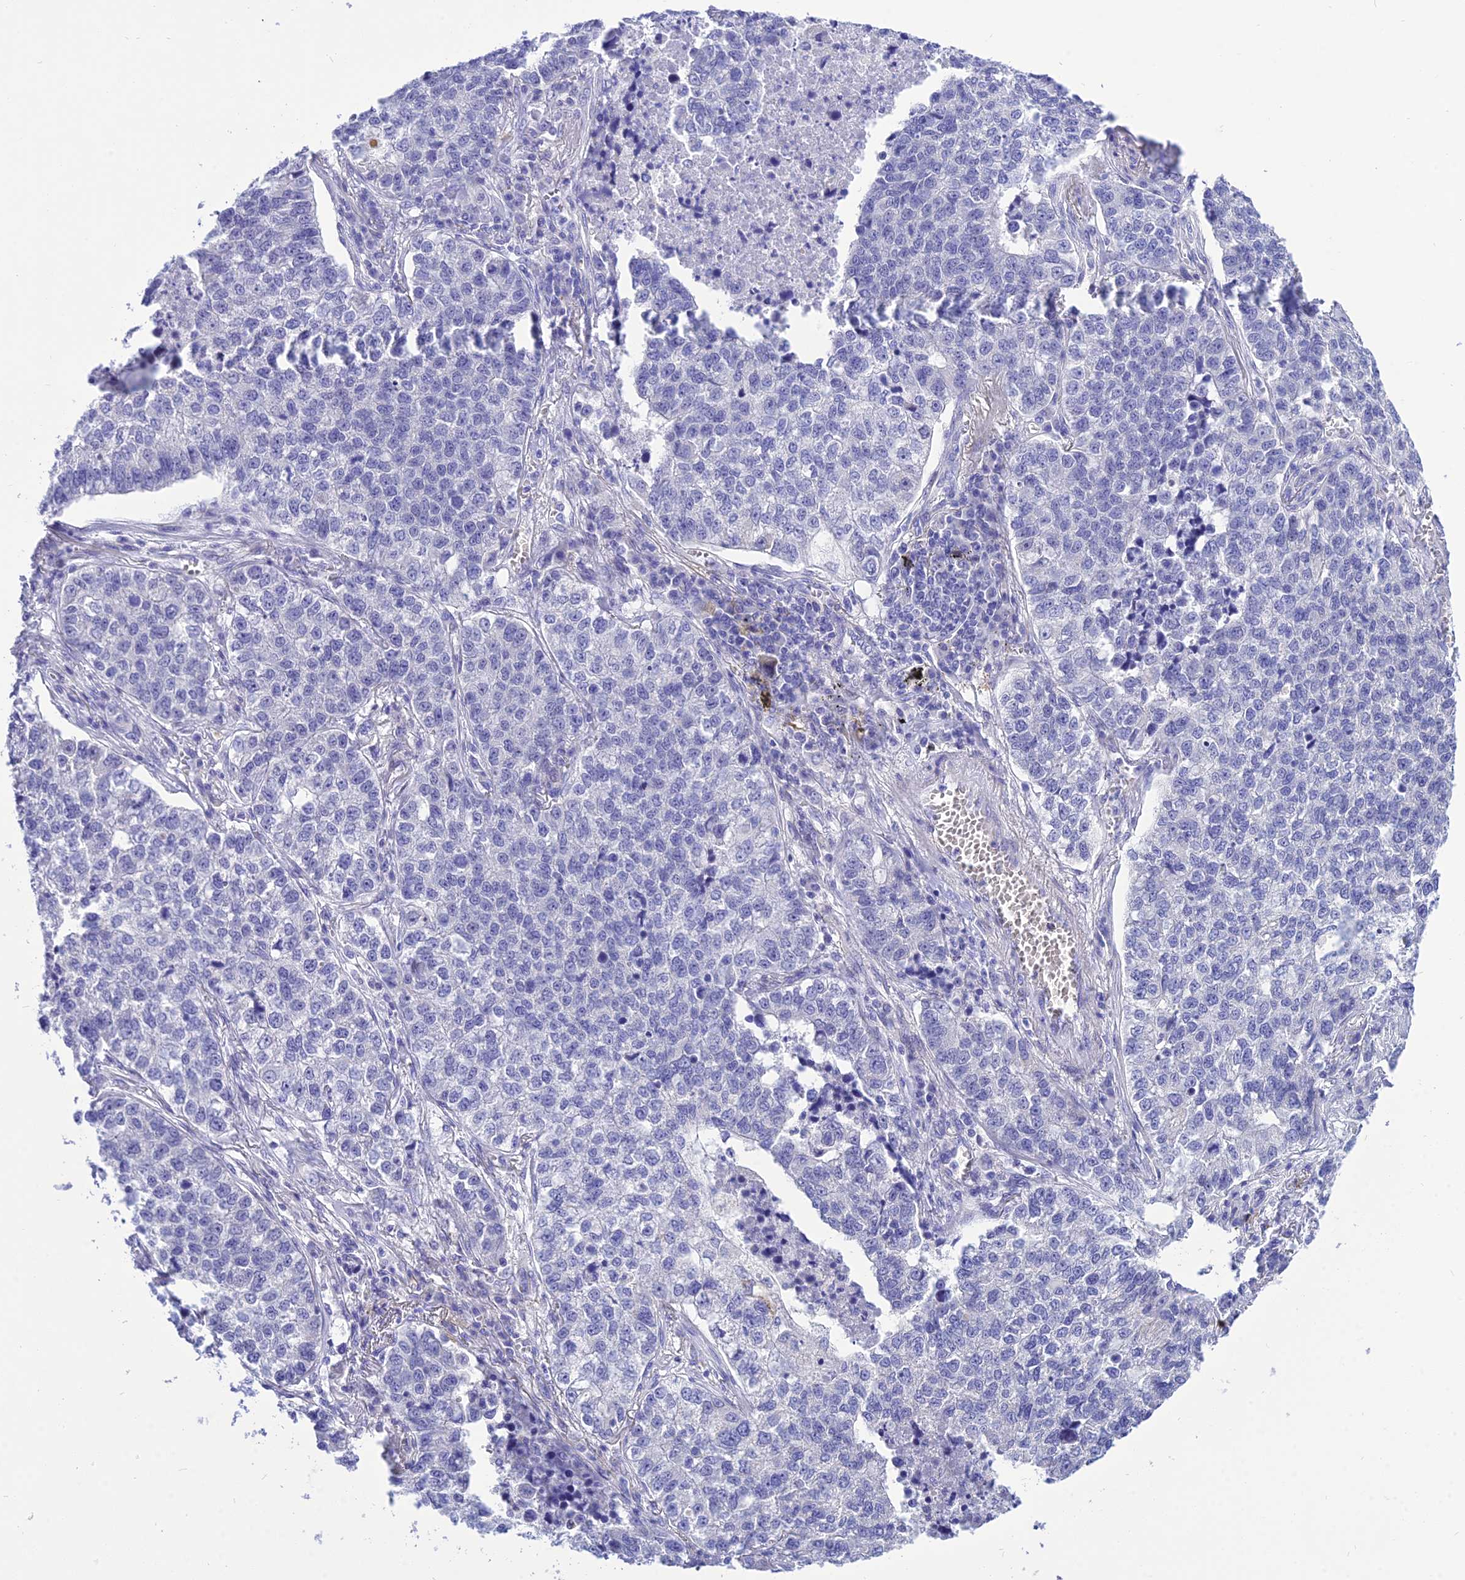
{"staining": {"intensity": "negative", "quantity": "none", "location": "none"}, "tissue": "lung cancer", "cell_type": "Tumor cells", "image_type": "cancer", "snomed": [{"axis": "morphology", "description": "Adenocarcinoma, NOS"}, {"axis": "topography", "description": "Lung"}], "caption": "Tumor cells show no significant positivity in lung cancer (adenocarcinoma).", "gene": "DEFB107A", "patient": {"sex": "male", "age": 49}}